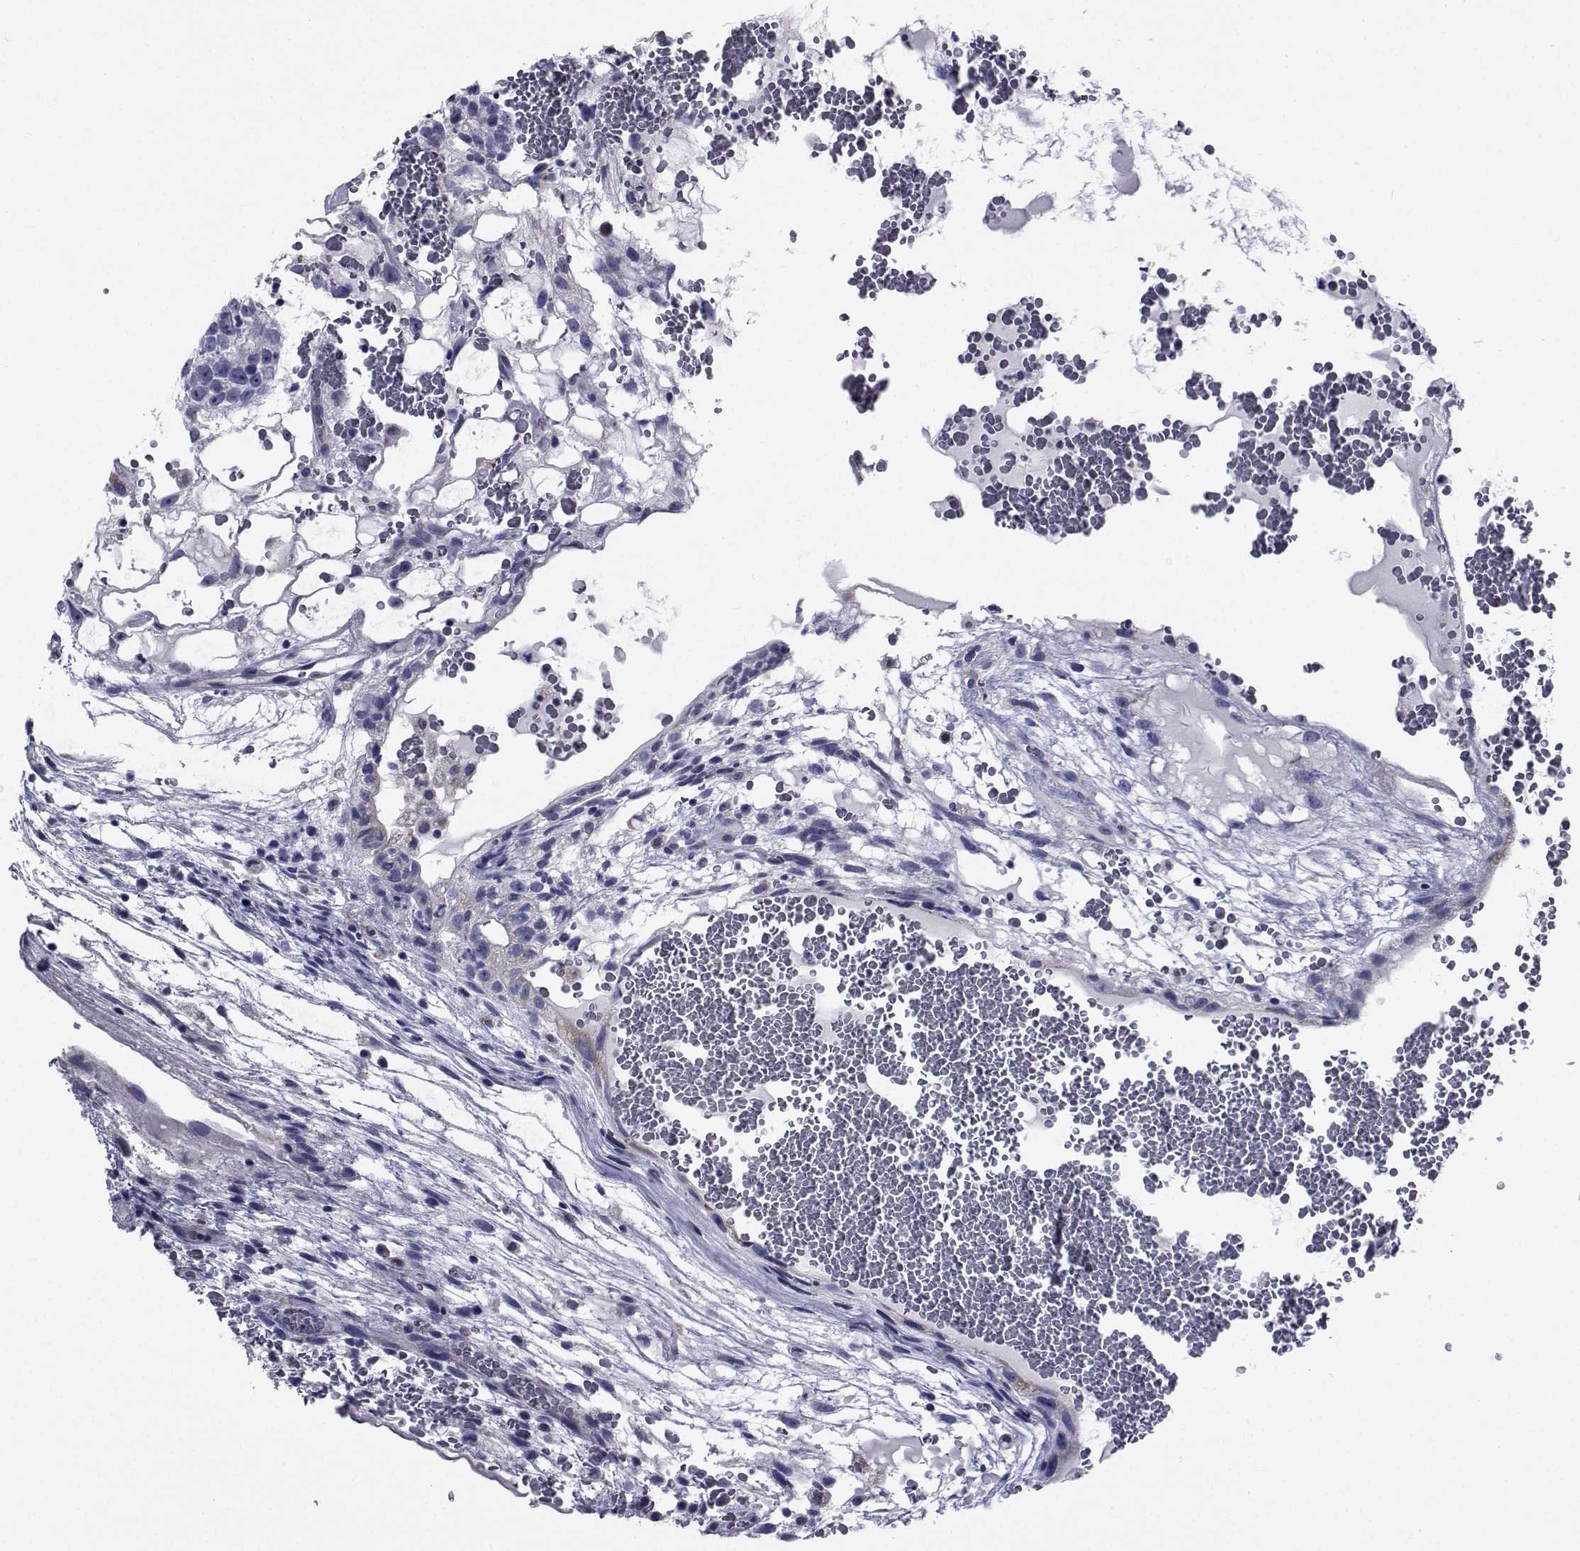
{"staining": {"intensity": "negative", "quantity": "none", "location": "none"}, "tissue": "testis cancer", "cell_type": "Tumor cells", "image_type": "cancer", "snomed": [{"axis": "morphology", "description": "Normal tissue, NOS"}, {"axis": "morphology", "description": "Carcinoma, Embryonal, NOS"}, {"axis": "topography", "description": "Testis"}], "caption": "IHC of testis cancer (embryonal carcinoma) demonstrates no positivity in tumor cells.", "gene": "ROPN1", "patient": {"sex": "male", "age": 32}}